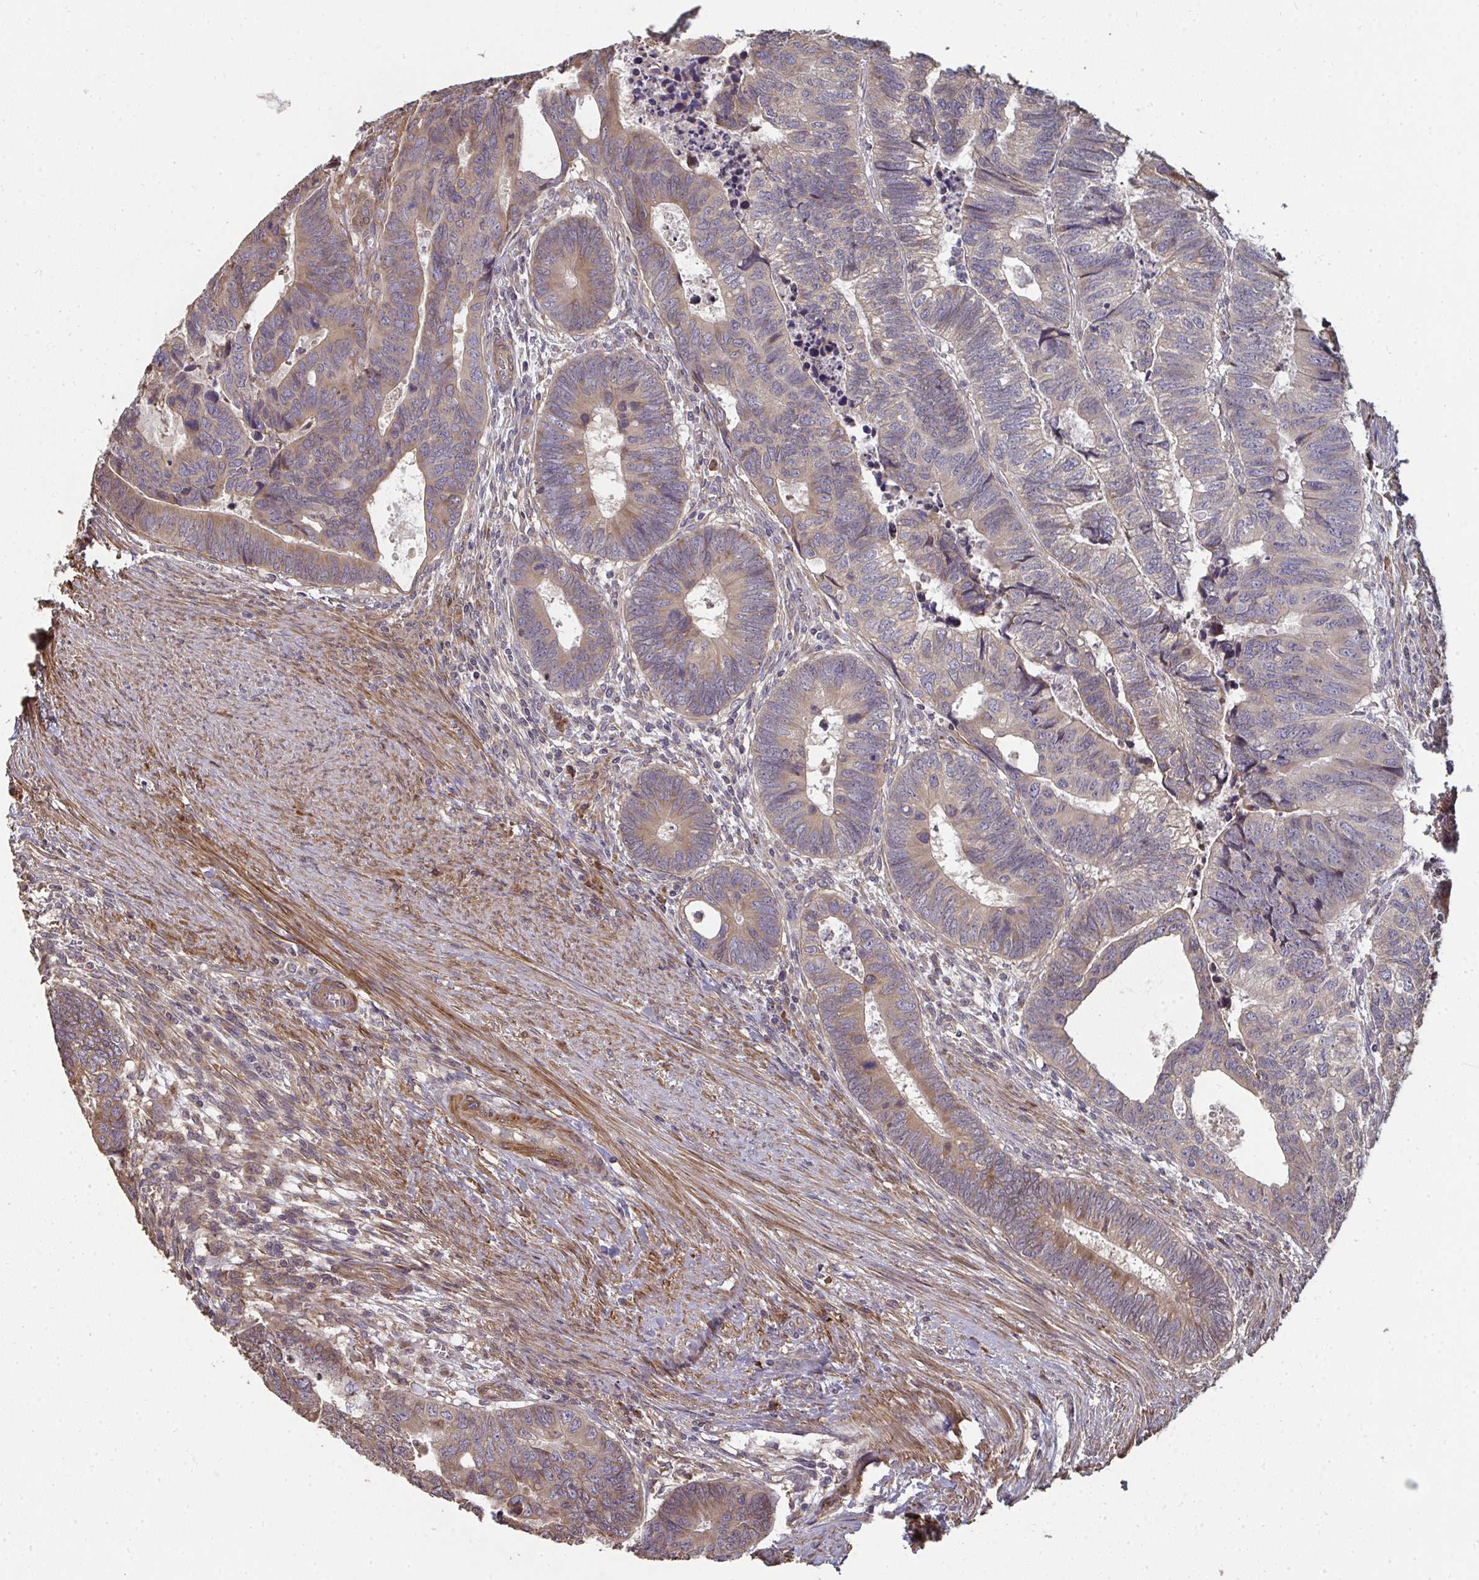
{"staining": {"intensity": "weak", "quantity": "25%-75%", "location": "cytoplasmic/membranous"}, "tissue": "colorectal cancer", "cell_type": "Tumor cells", "image_type": "cancer", "snomed": [{"axis": "morphology", "description": "Adenocarcinoma, NOS"}, {"axis": "topography", "description": "Colon"}], "caption": "IHC image of adenocarcinoma (colorectal) stained for a protein (brown), which demonstrates low levels of weak cytoplasmic/membranous staining in approximately 25%-75% of tumor cells.", "gene": "ZFYVE28", "patient": {"sex": "male", "age": 62}}